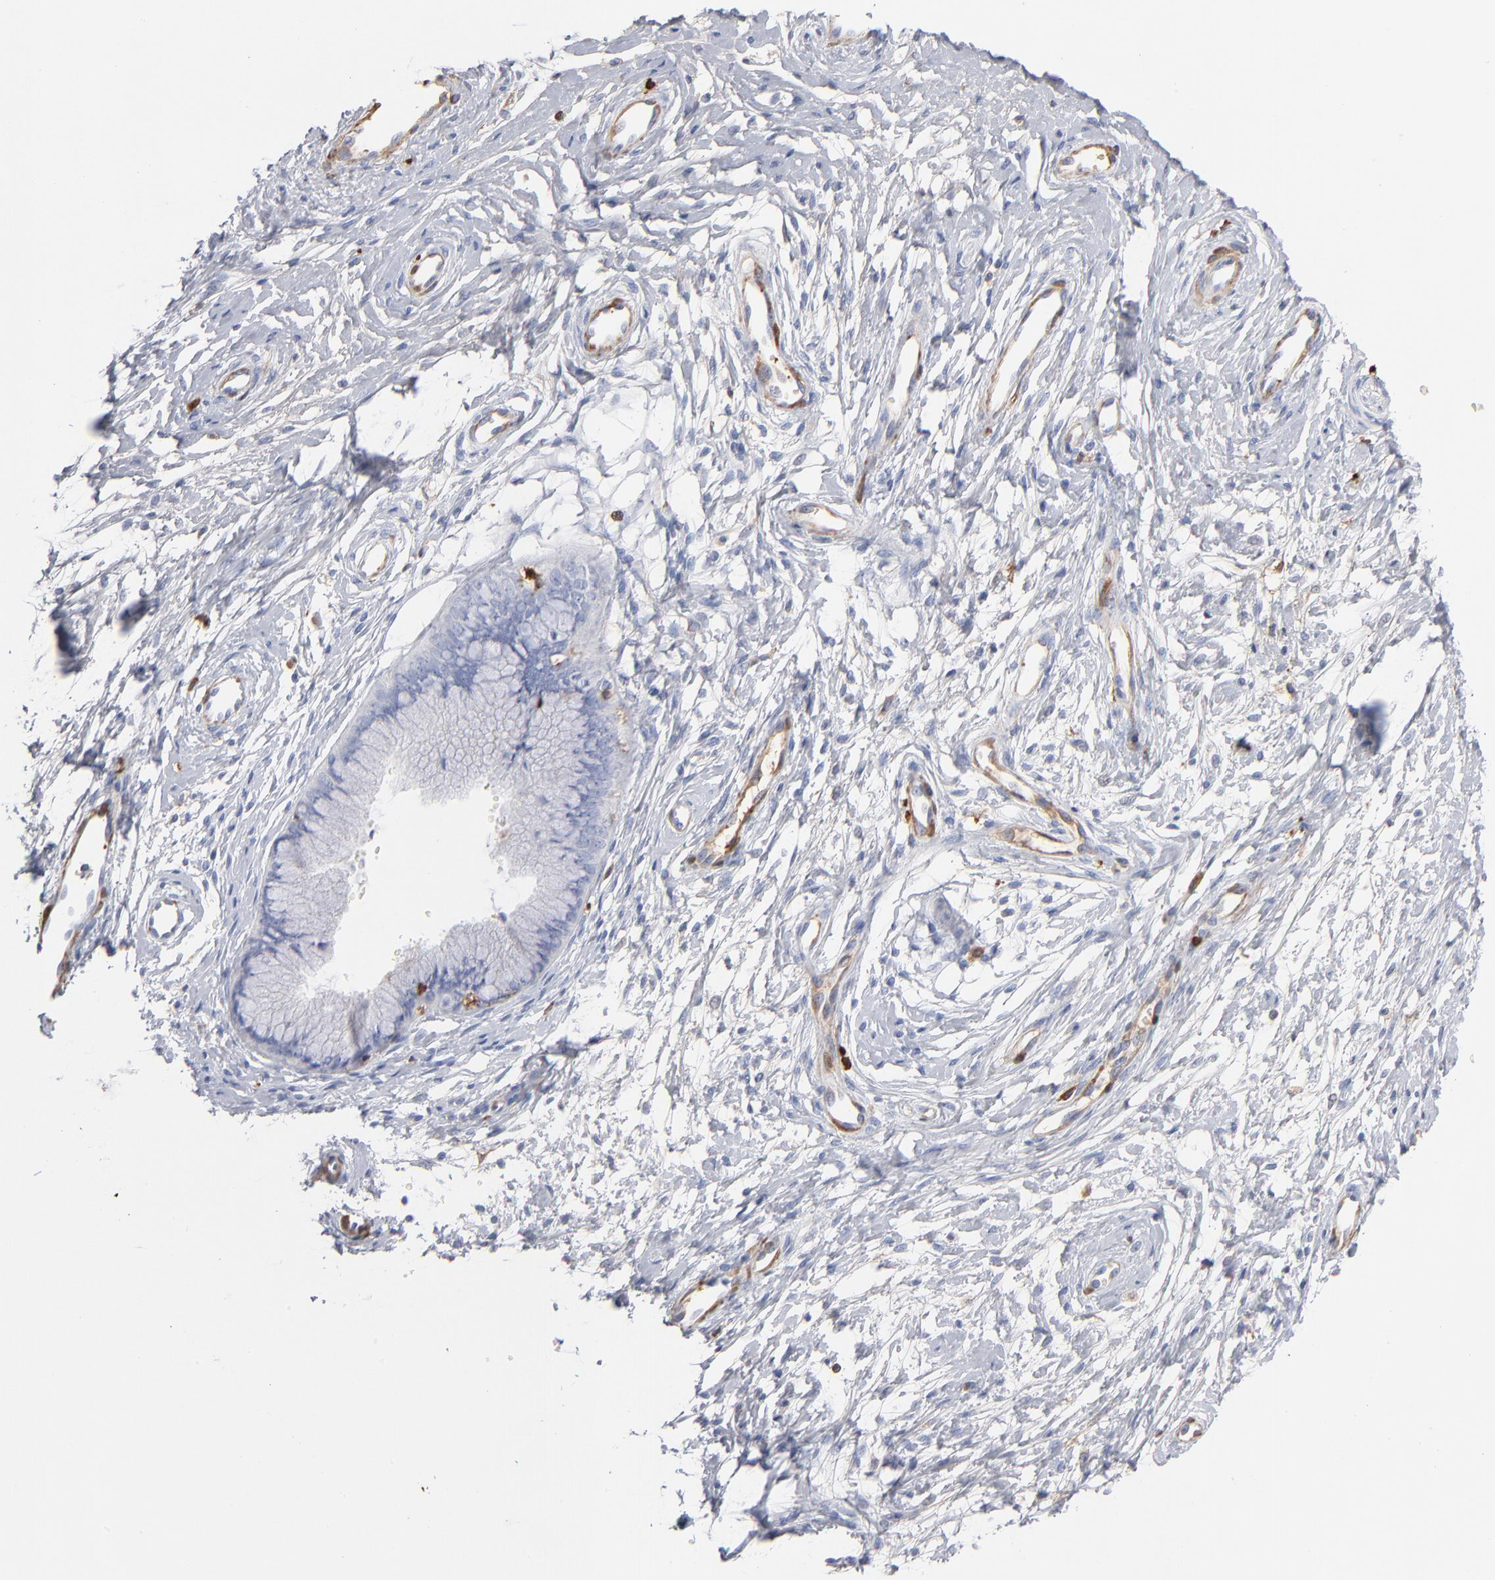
{"staining": {"intensity": "negative", "quantity": "none", "location": "none"}, "tissue": "cervix", "cell_type": "Glandular cells", "image_type": "normal", "snomed": [{"axis": "morphology", "description": "Normal tissue, NOS"}, {"axis": "topography", "description": "Cervix"}], "caption": "DAB immunohistochemical staining of benign human cervix shows no significant expression in glandular cells. (Brightfield microscopy of DAB immunohistochemistry at high magnification).", "gene": "APOH", "patient": {"sex": "female", "age": 39}}